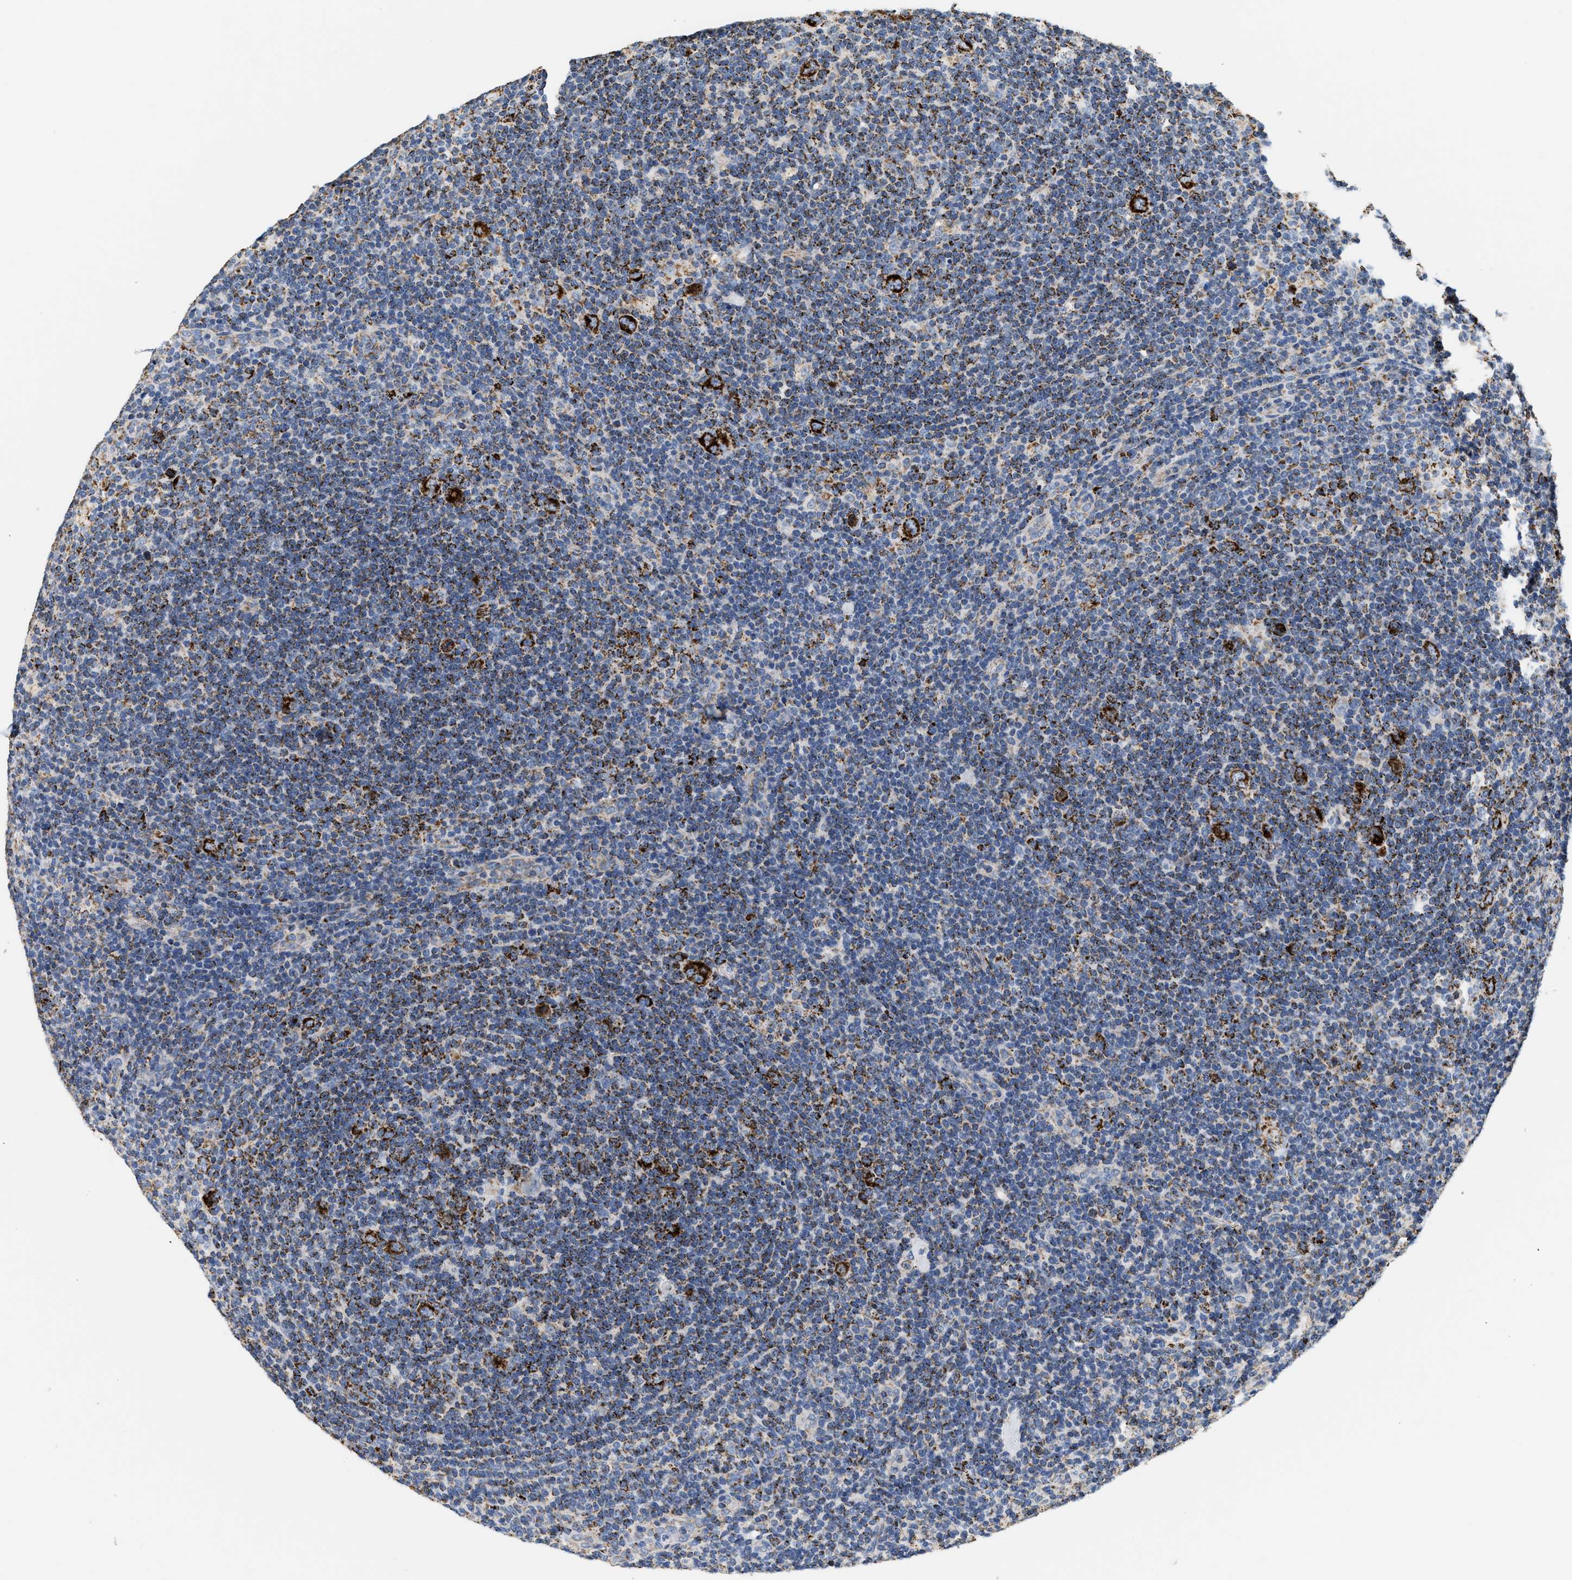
{"staining": {"intensity": "strong", "quantity": ">75%", "location": "cytoplasmic/membranous"}, "tissue": "lymphoma", "cell_type": "Tumor cells", "image_type": "cancer", "snomed": [{"axis": "morphology", "description": "Hodgkin's disease, NOS"}, {"axis": "topography", "description": "Lymph node"}], "caption": "This histopathology image displays Hodgkin's disease stained with immunohistochemistry (IHC) to label a protein in brown. The cytoplasmic/membranous of tumor cells show strong positivity for the protein. Nuclei are counter-stained blue.", "gene": "SHMT2", "patient": {"sex": "female", "age": 57}}